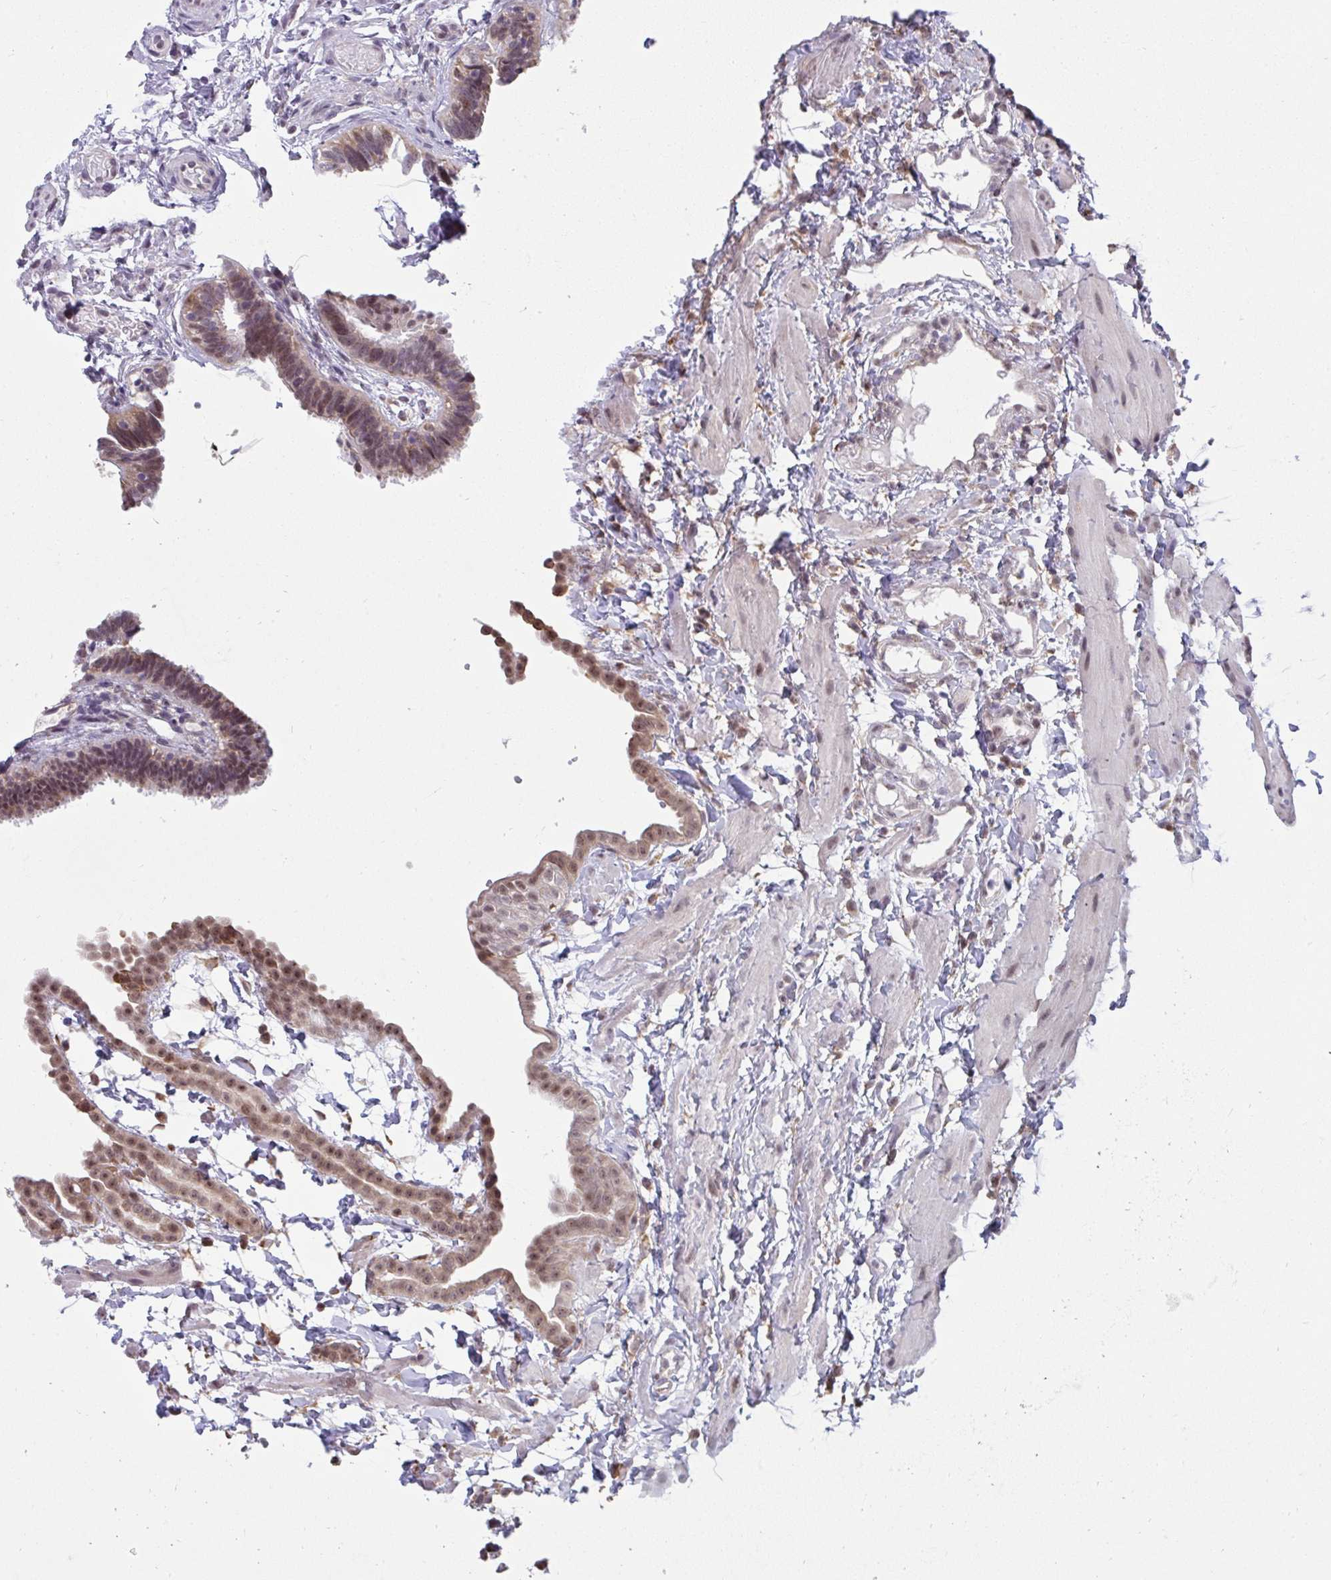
{"staining": {"intensity": "moderate", "quantity": ">75%", "location": "cytoplasmic/membranous,nuclear"}, "tissue": "fallopian tube", "cell_type": "Glandular cells", "image_type": "normal", "snomed": [{"axis": "morphology", "description": "Normal tissue, NOS"}, {"axis": "topography", "description": "Fallopian tube"}], "caption": "A brown stain highlights moderate cytoplasmic/membranous,nuclear staining of a protein in glandular cells of unremarkable human fallopian tube. The protein of interest is stained brown, and the nuclei are stained in blue (DAB IHC with brightfield microscopy, high magnification).", "gene": "NMNAT1", "patient": {"sex": "female", "age": 37}}